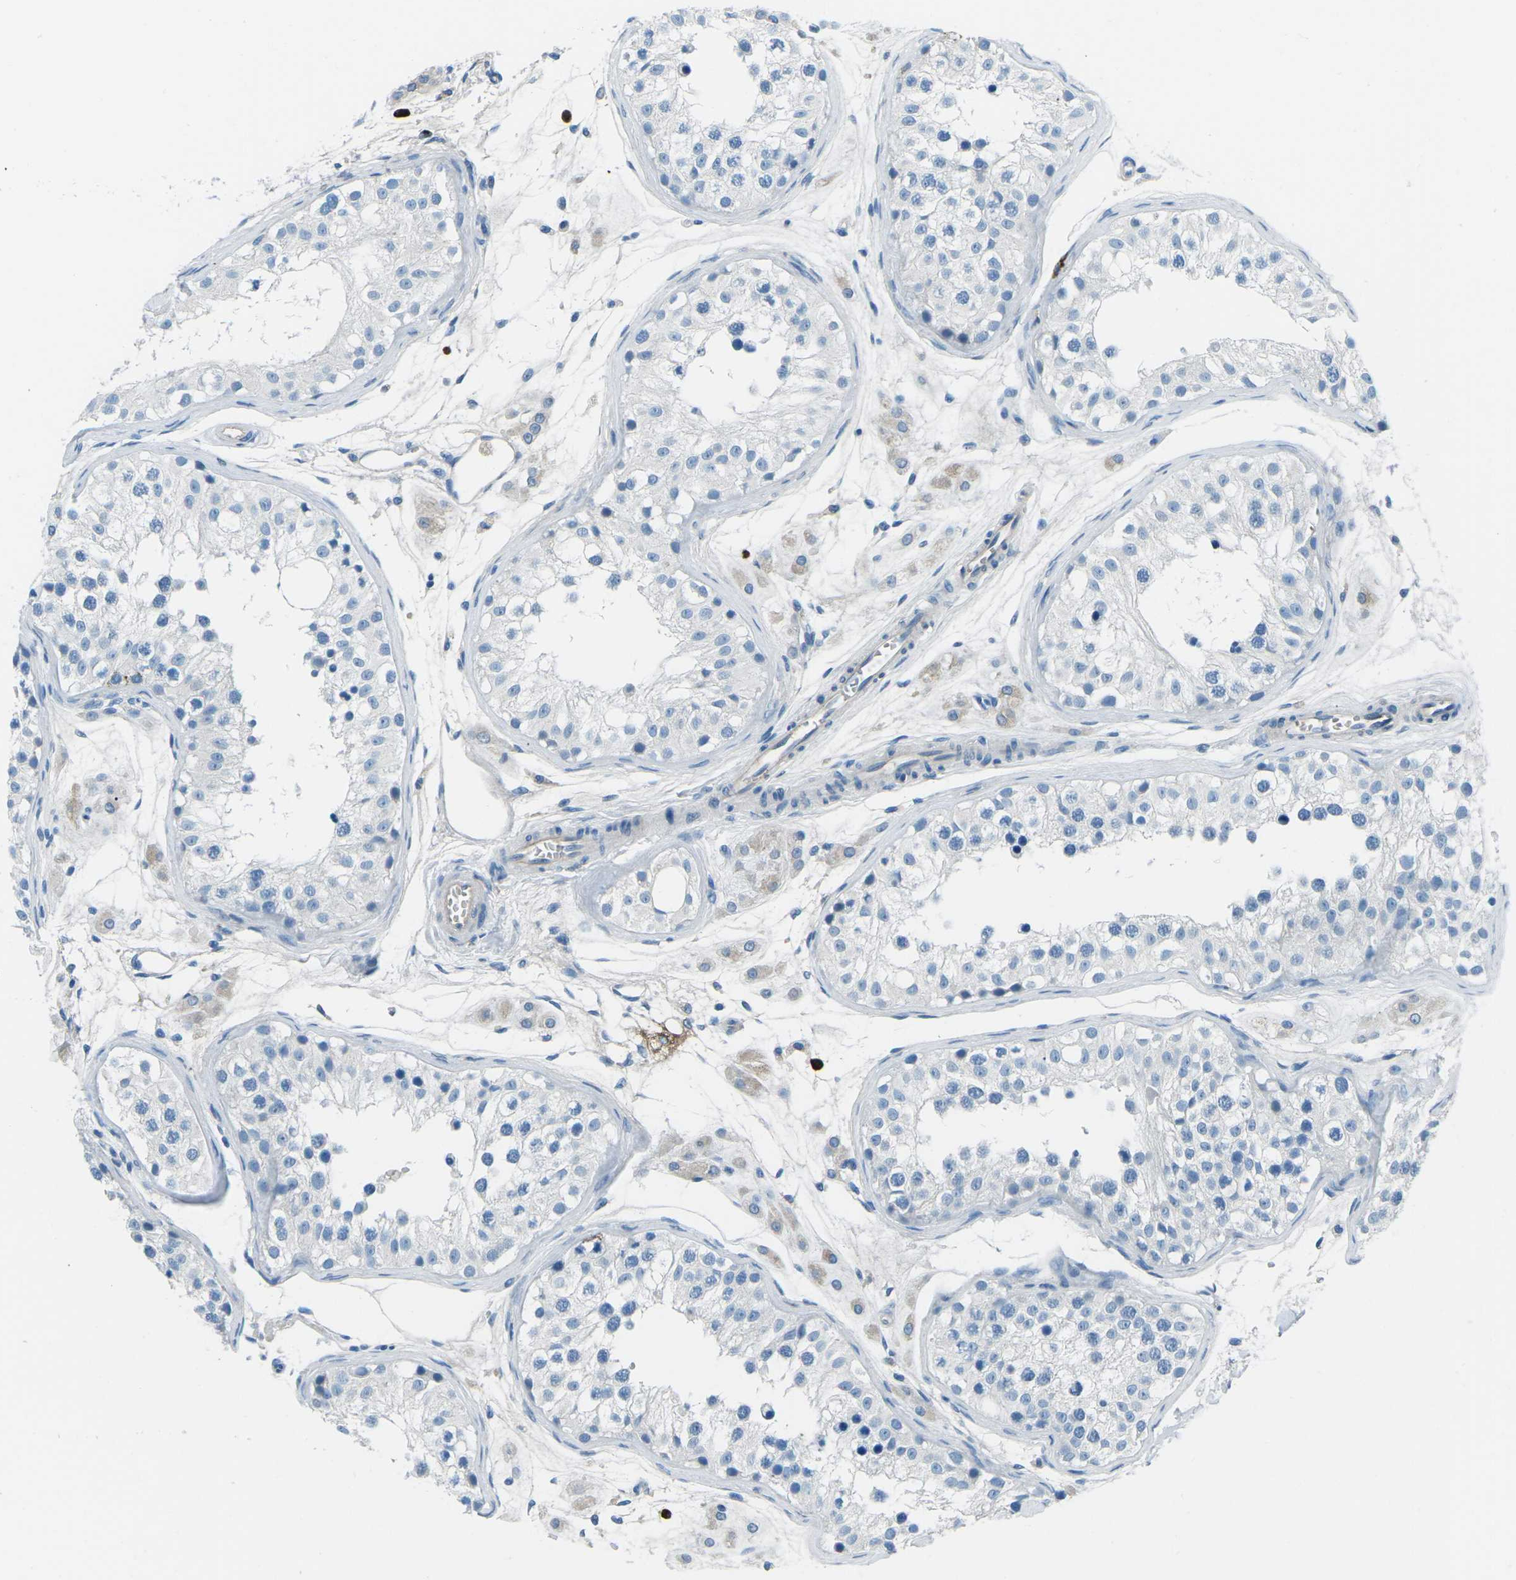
{"staining": {"intensity": "negative", "quantity": "none", "location": "none"}, "tissue": "testis", "cell_type": "Cells in seminiferous ducts", "image_type": "normal", "snomed": [{"axis": "morphology", "description": "Normal tissue, NOS"}, {"axis": "morphology", "description": "Adenocarcinoma, metastatic, NOS"}, {"axis": "topography", "description": "Testis"}], "caption": "IHC histopathology image of benign testis: testis stained with DAB demonstrates no significant protein staining in cells in seminiferous ducts. Brightfield microscopy of immunohistochemistry stained with DAB (brown) and hematoxylin (blue), captured at high magnification.", "gene": "FCN1", "patient": {"sex": "male", "age": 26}}